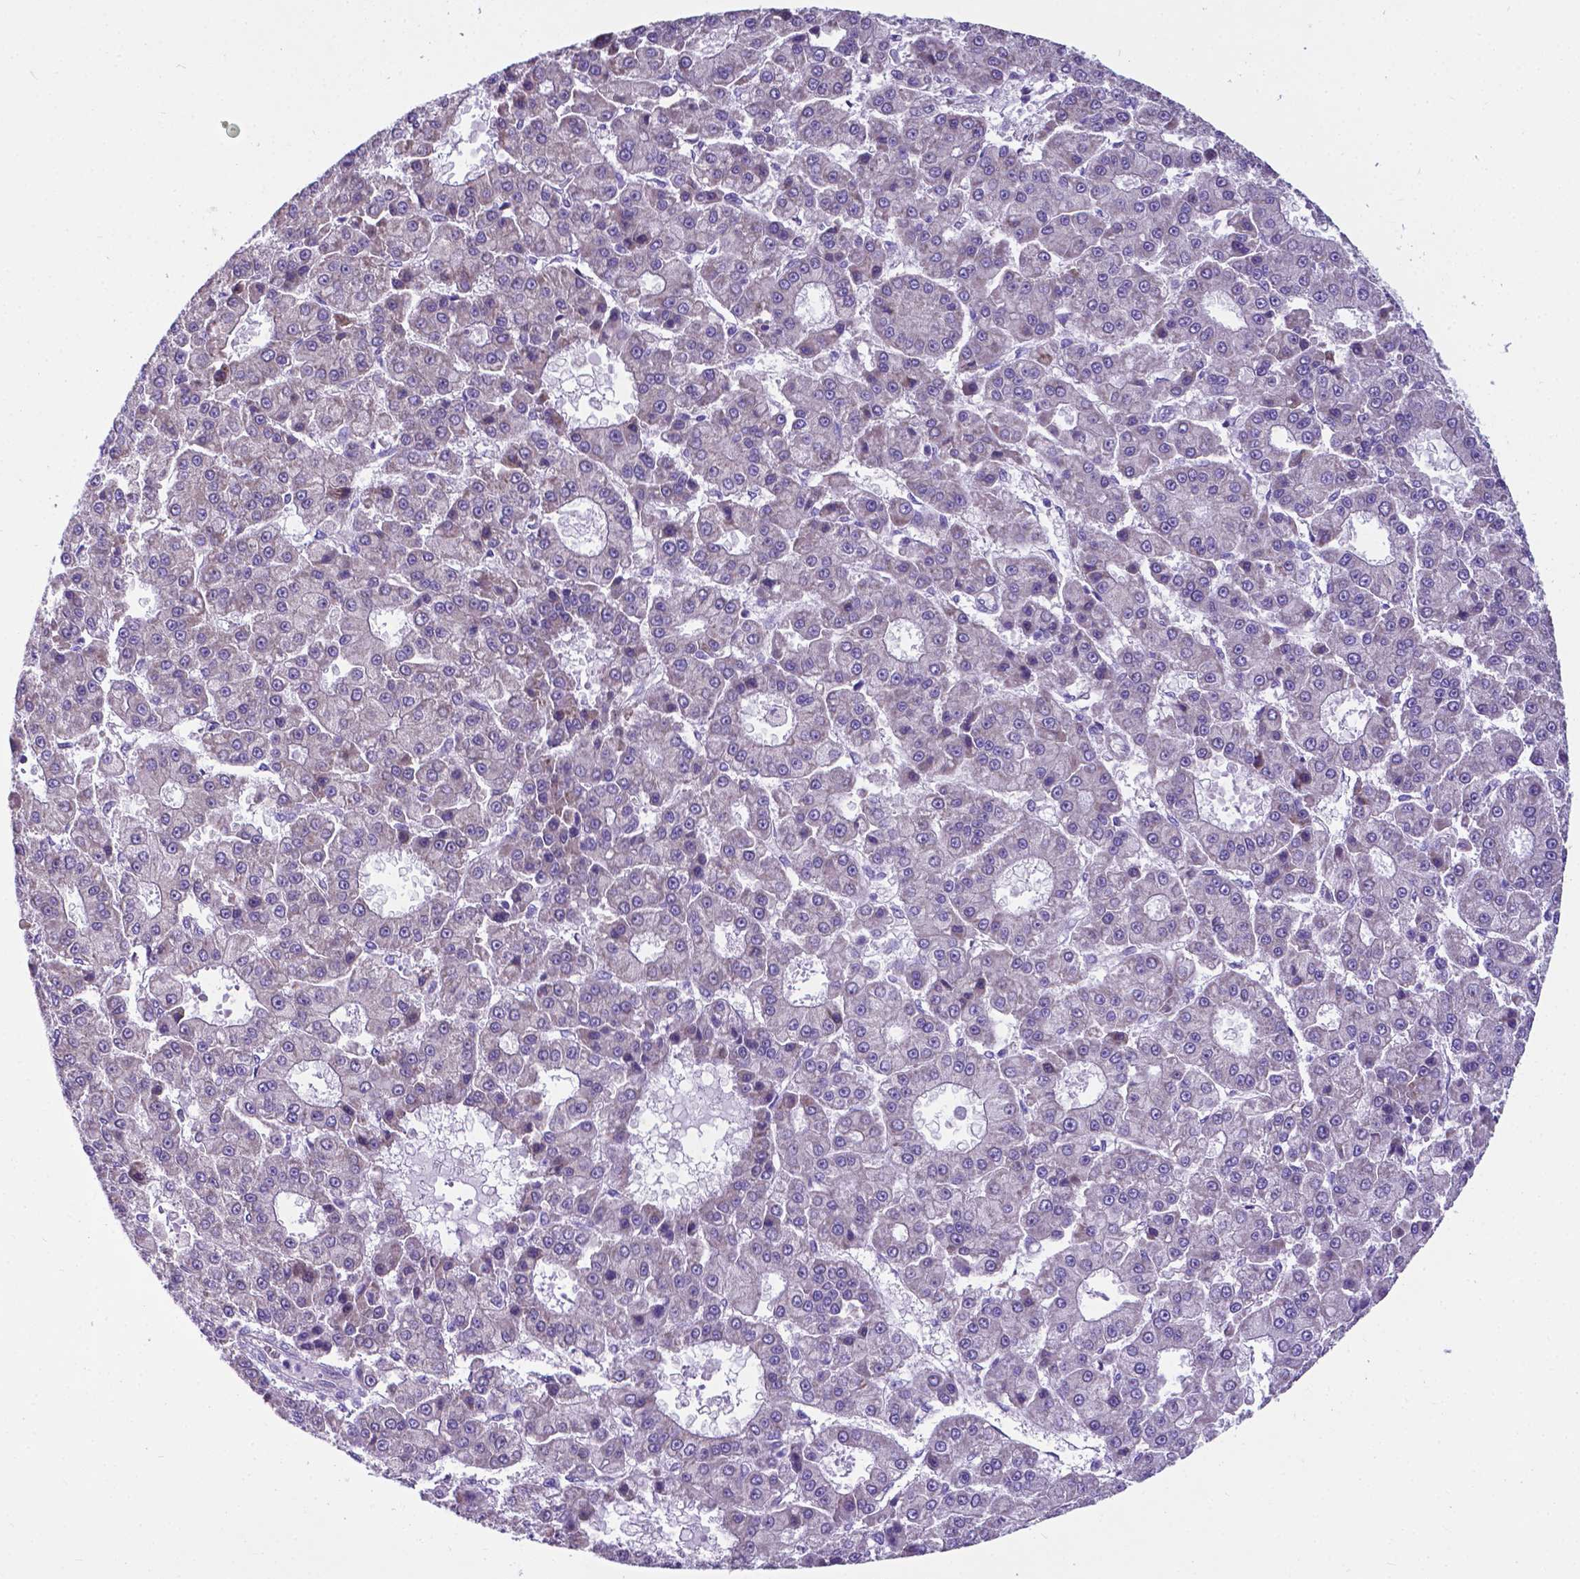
{"staining": {"intensity": "negative", "quantity": "none", "location": "none"}, "tissue": "liver cancer", "cell_type": "Tumor cells", "image_type": "cancer", "snomed": [{"axis": "morphology", "description": "Carcinoma, Hepatocellular, NOS"}, {"axis": "topography", "description": "Liver"}], "caption": "Liver hepatocellular carcinoma was stained to show a protein in brown. There is no significant expression in tumor cells.", "gene": "RPL6", "patient": {"sex": "male", "age": 70}}